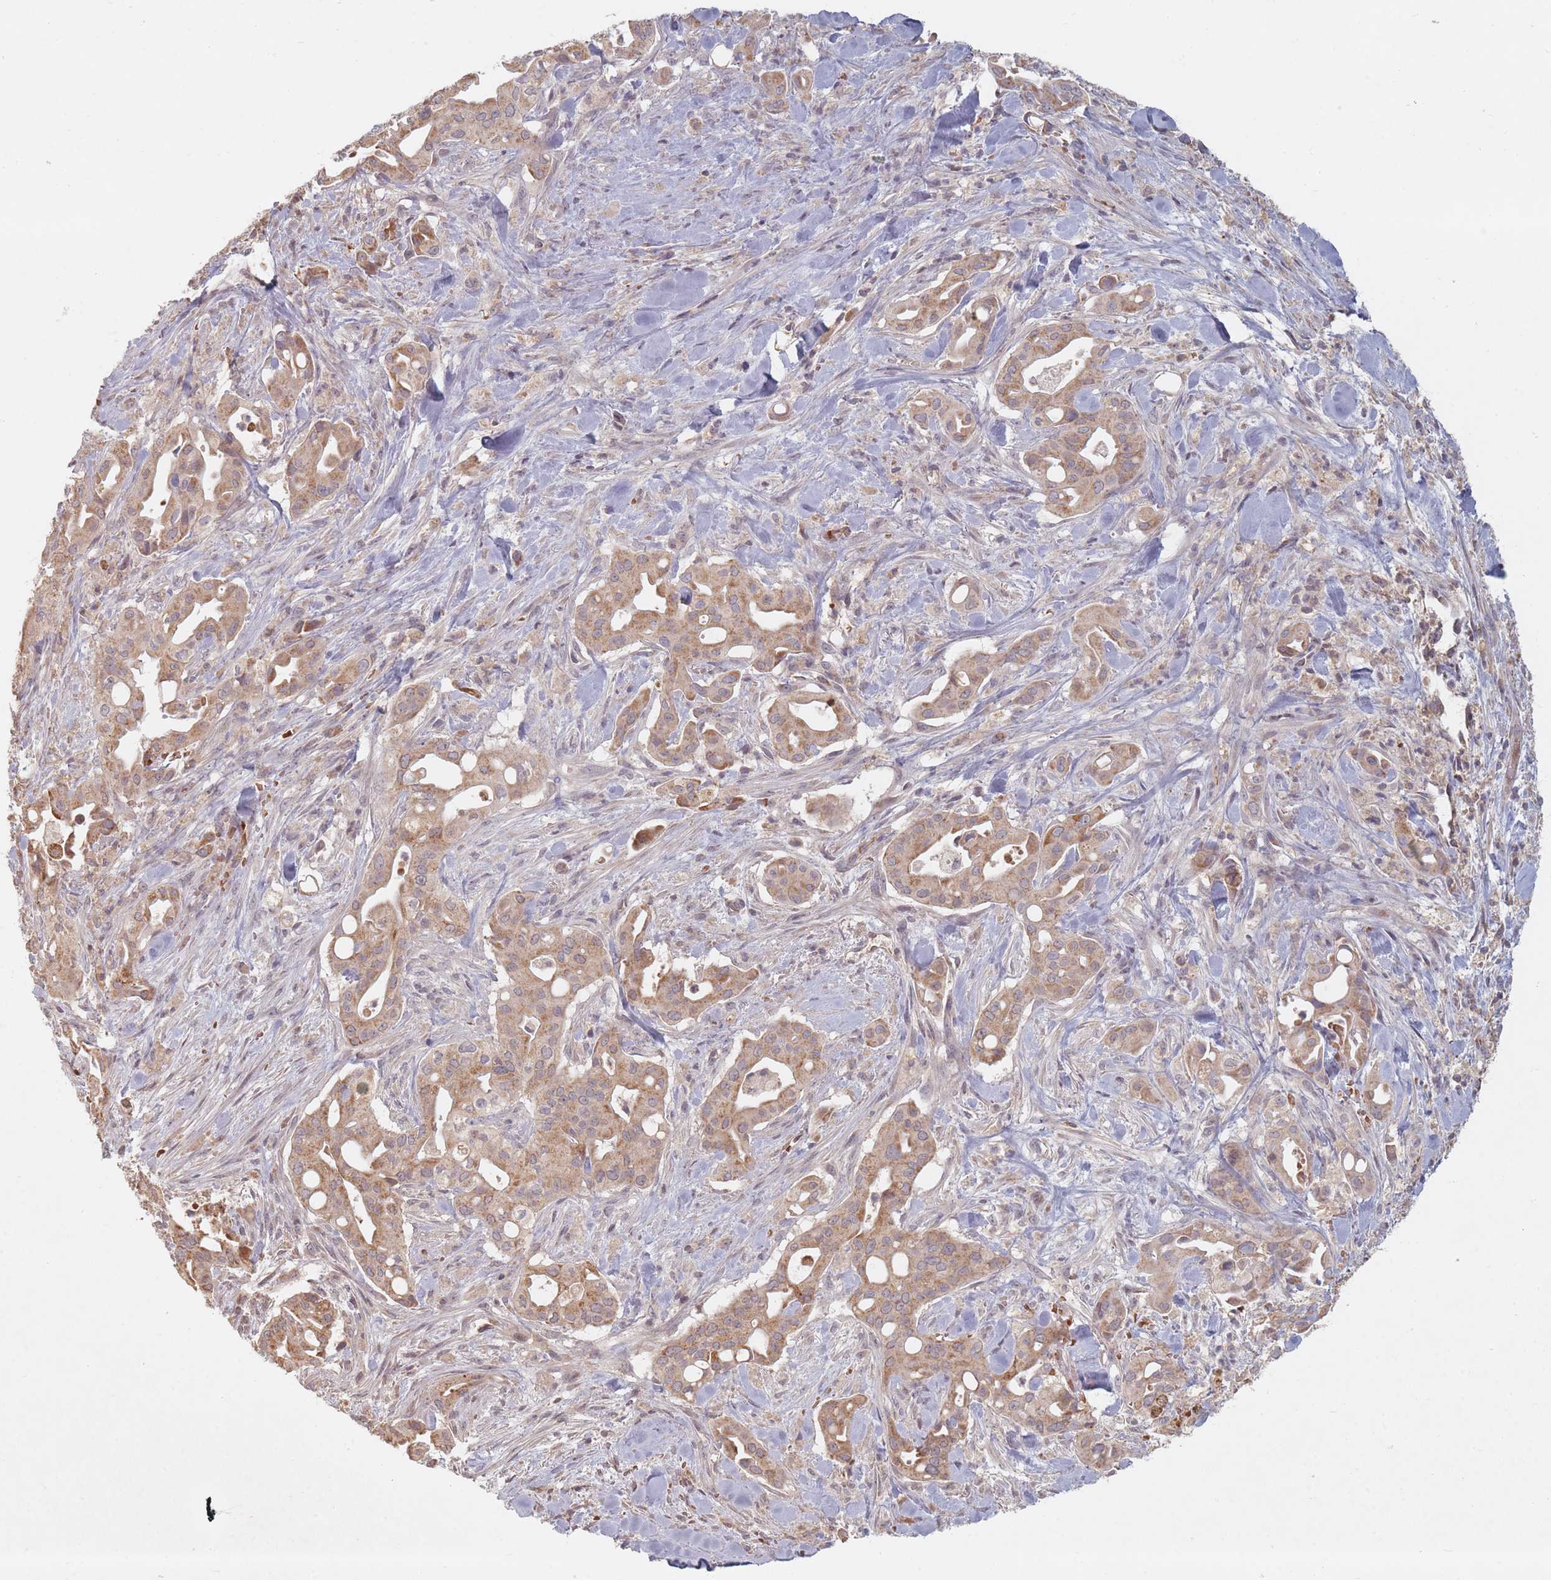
{"staining": {"intensity": "moderate", "quantity": ">75%", "location": "cytoplasmic/membranous"}, "tissue": "liver cancer", "cell_type": "Tumor cells", "image_type": "cancer", "snomed": [{"axis": "morphology", "description": "Cholangiocarcinoma"}, {"axis": "topography", "description": "Liver"}], "caption": "Liver cancer (cholangiocarcinoma) stained with a brown dye shows moderate cytoplasmic/membranous positive positivity in approximately >75% of tumor cells.", "gene": "OR2M4", "patient": {"sex": "female", "age": 68}}